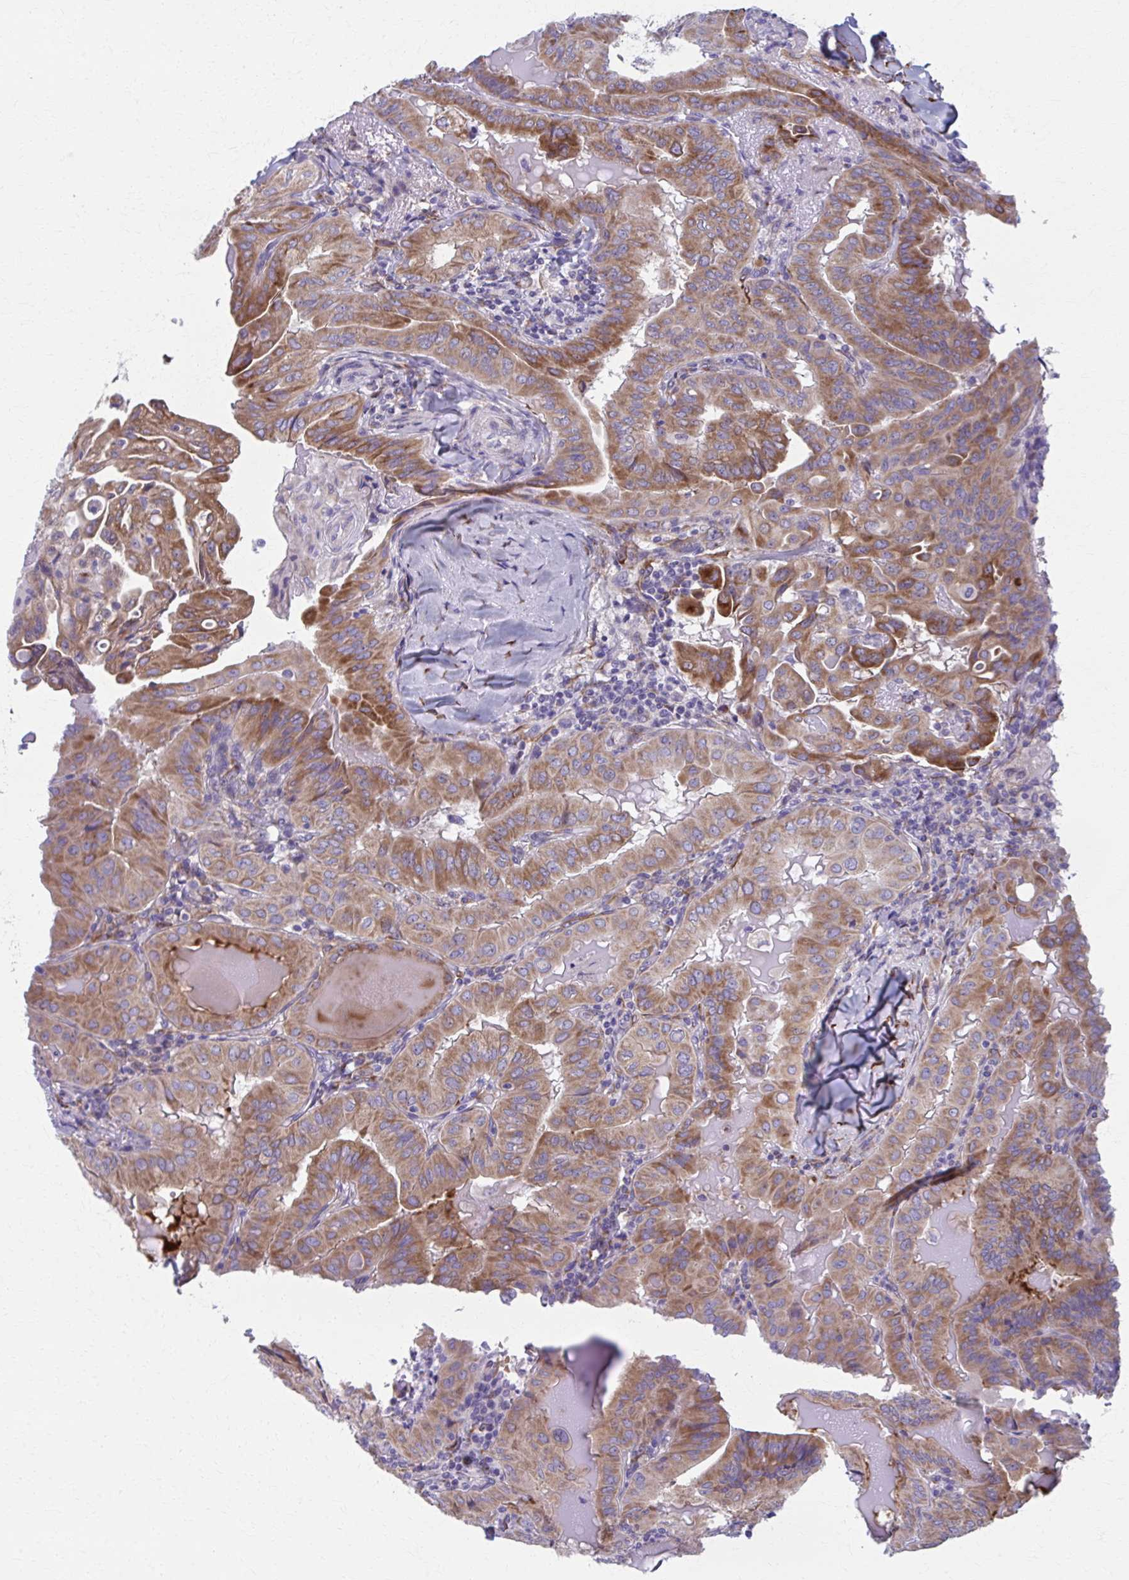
{"staining": {"intensity": "moderate", "quantity": ">75%", "location": "cytoplasmic/membranous"}, "tissue": "thyroid cancer", "cell_type": "Tumor cells", "image_type": "cancer", "snomed": [{"axis": "morphology", "description": "Papillary adenocarcinoma, NOS"}, {"axis": "topography", "description": "Thyroid gland"}], "caption": "This is an image of immunohistochemistry staining of thyroid cancer (papillary adenocarcinoma), which shows moderate expression in the cytoplasmic/membranous of tumor cells.", "gene": "SPATS2L", "patient": {"sex": "female", "age": 68}}